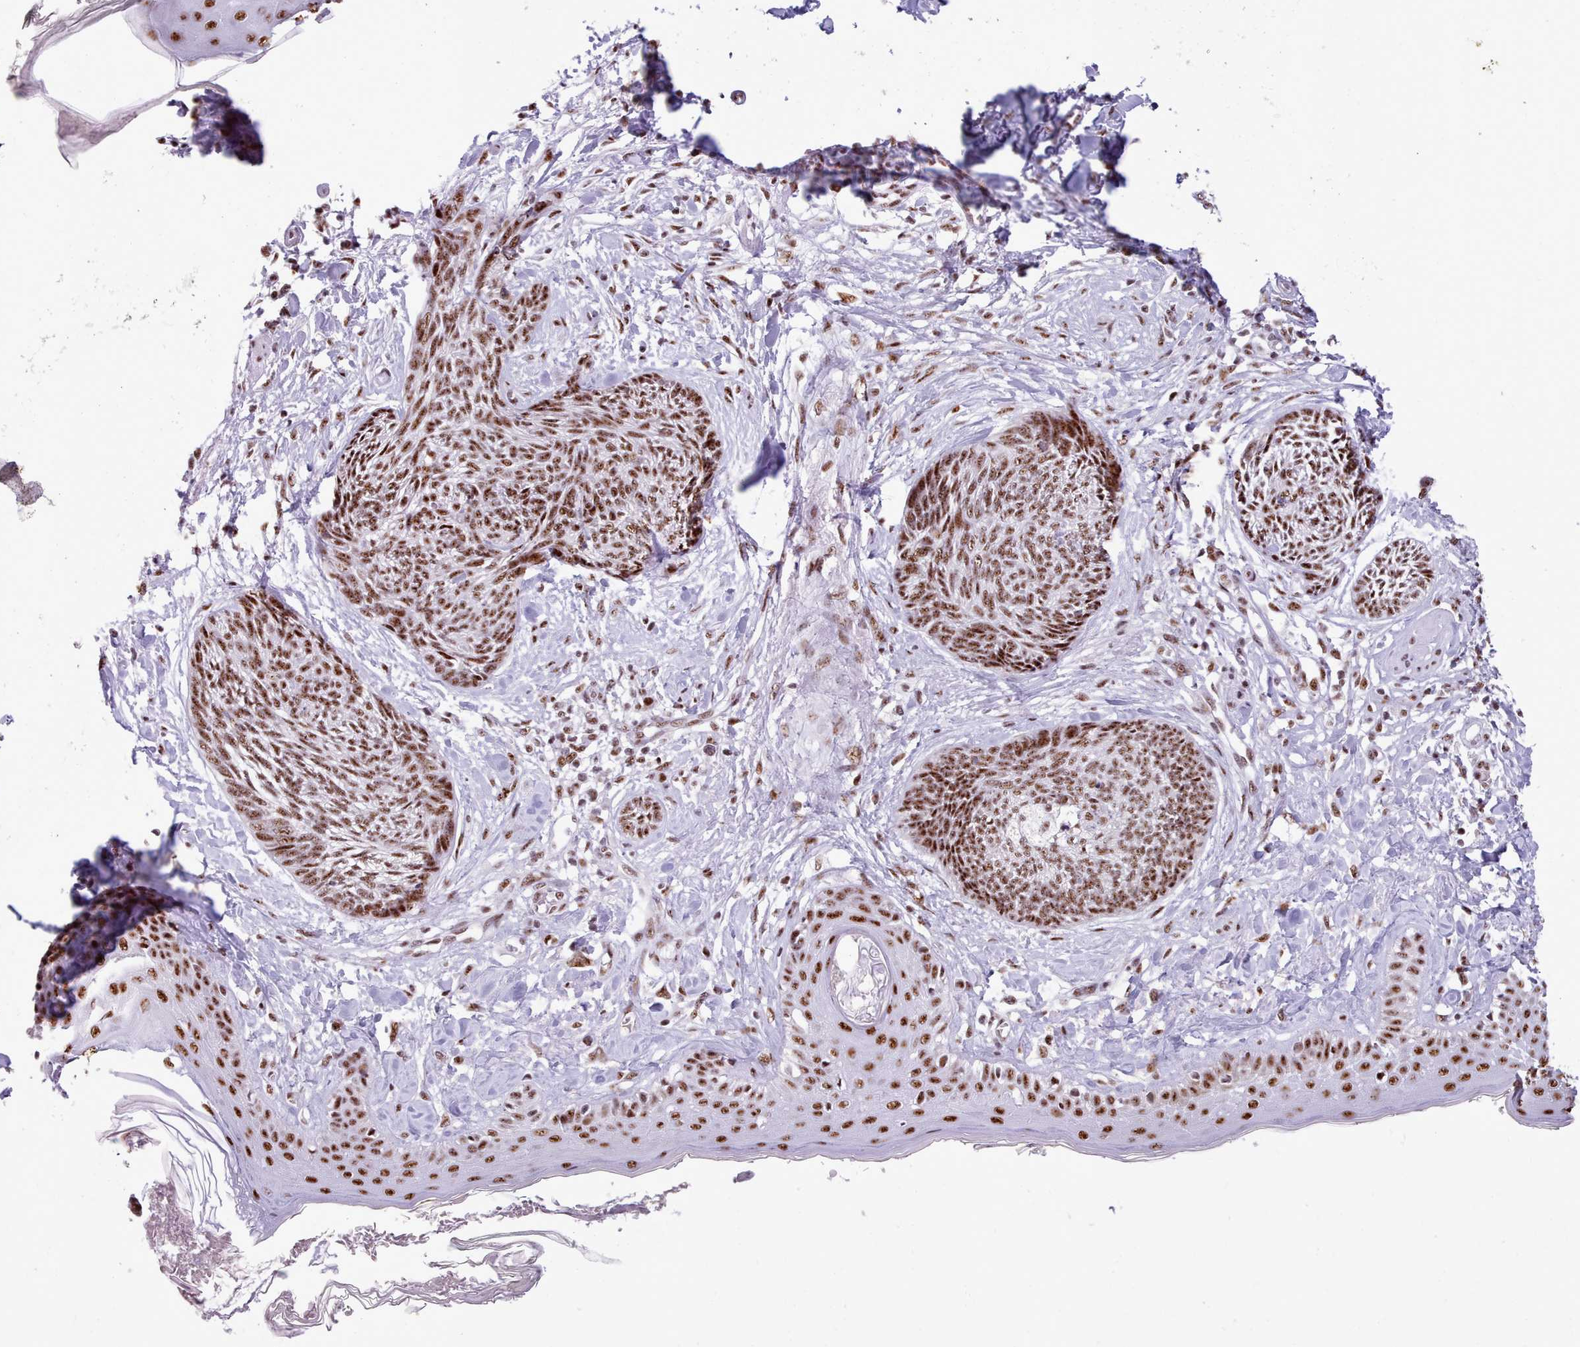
{"staining": {"intensity": "moderate", "quantity": ">75%", "location": "nuclear"}, "tissue": "skin cancer", "cell_type": "Tumor cells", "image_type": "cancer", "snomed": [{"axis": "morphology", "description": "Basal cell carcinoma"}, {"axis": "topography", "description": "Skin"}], "caption": "This is a histology image of IHC staining of skin cancer, which shows moderate staining in the nuclear of tumor cells.", "gene": "TMEM35B", "patient": {"sex": "male", "age": 73}}